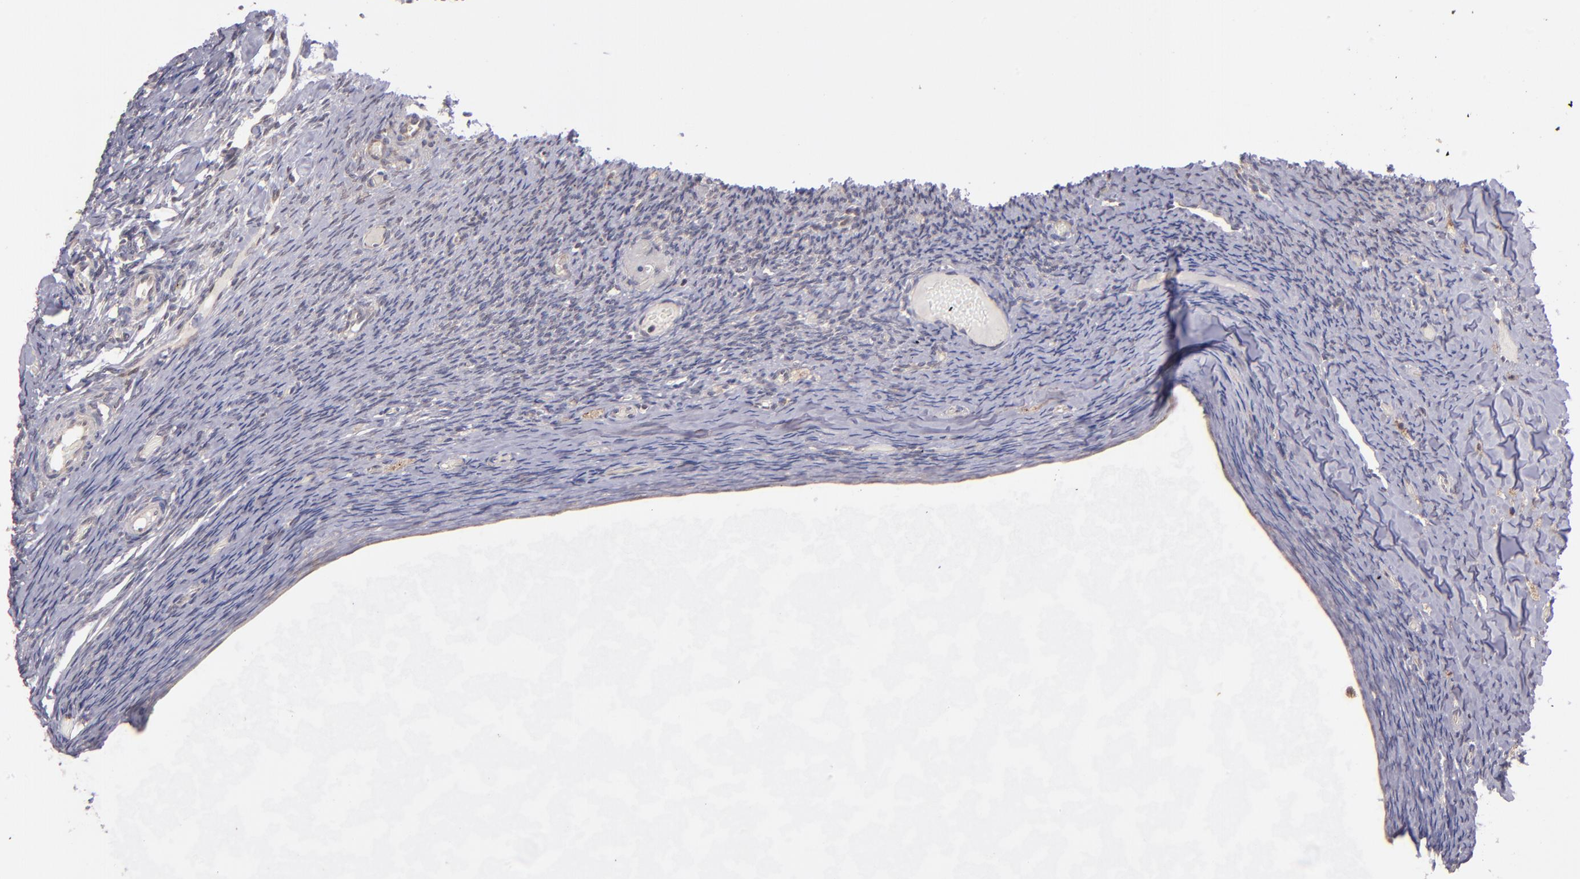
{"staining": {"intensity": "weak", "quantity": "<25%", "location": "cytoplasmic/membranous"}, "tissue": "ovary", "cell_type": "Follicle cells", "image_type": "normal", "snomed": [{"axis": "morphology", "description": "Normal tissue, NOS"}, {"axis": "topography", "description": "Ovary"}], "caption": "Immunohistochemistry (IHC) histopathology image of benign ovary: ovary stained with DAB exhibits no significant protein positivity in follicle cells.", "gene": "ZFYVE1", "patient": {"sex": "female", "age": 60}}